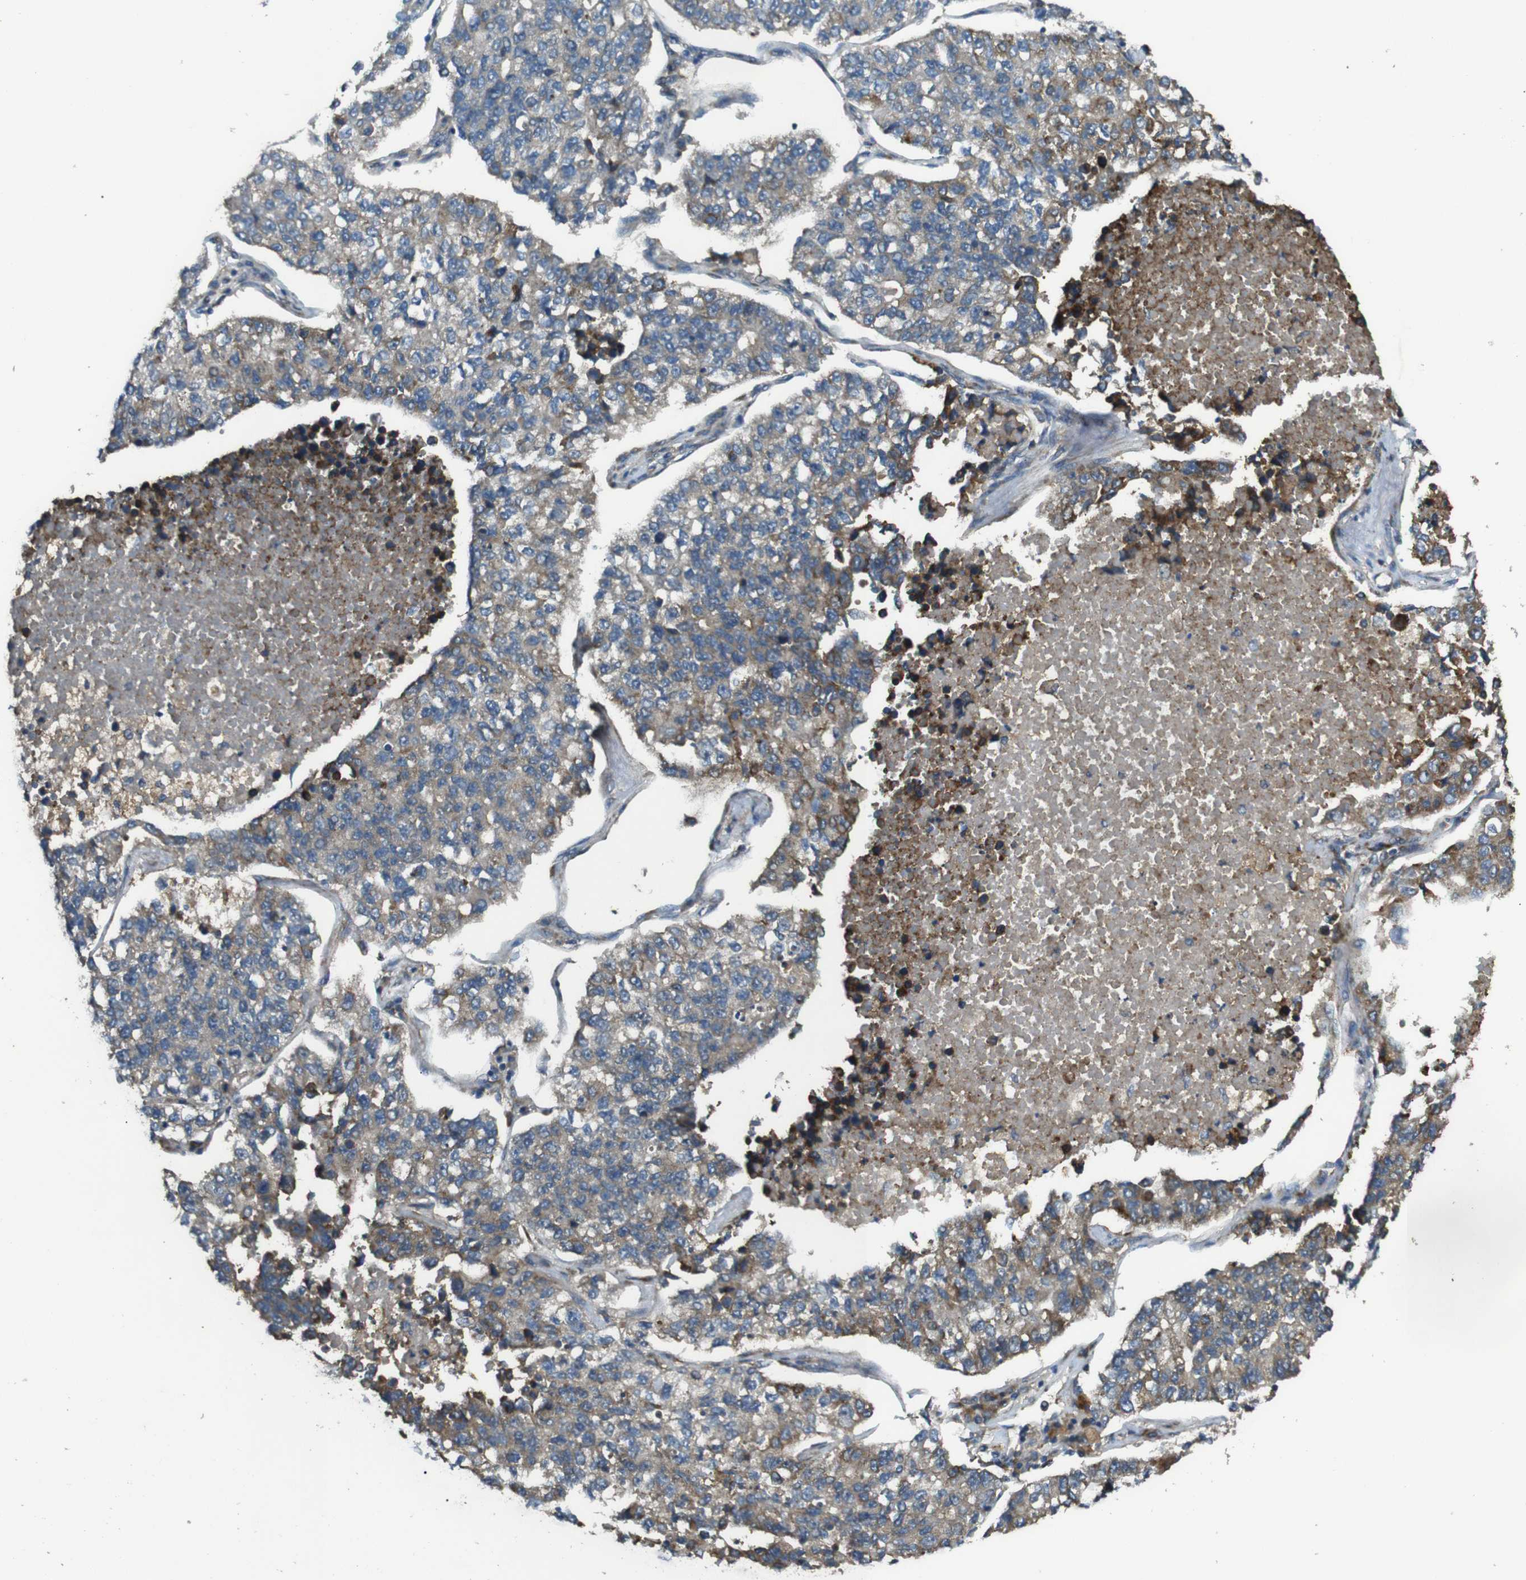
{"staining": {"intensity": "moderate", "quantity": ">75%", "location": "cytoplasmic/membranous"}, "tissue": "lung cancer", "cell_type": "Tumor cells", "image_type": "cancer", "snomed": [{"axis": "morphology", "description": "Adenocarcinoma, NOS"}, {"axis": "topography", "description": "Lung"}], "caption": "Adenocarcinoma (lung) stained for a protein (brown) shows moderate cytoplasmic/membranous positive positivity in approximately >75% of tumor cells.", "gene": "ARHGAP24", "patient": {"sex": "male", "age": 49}}